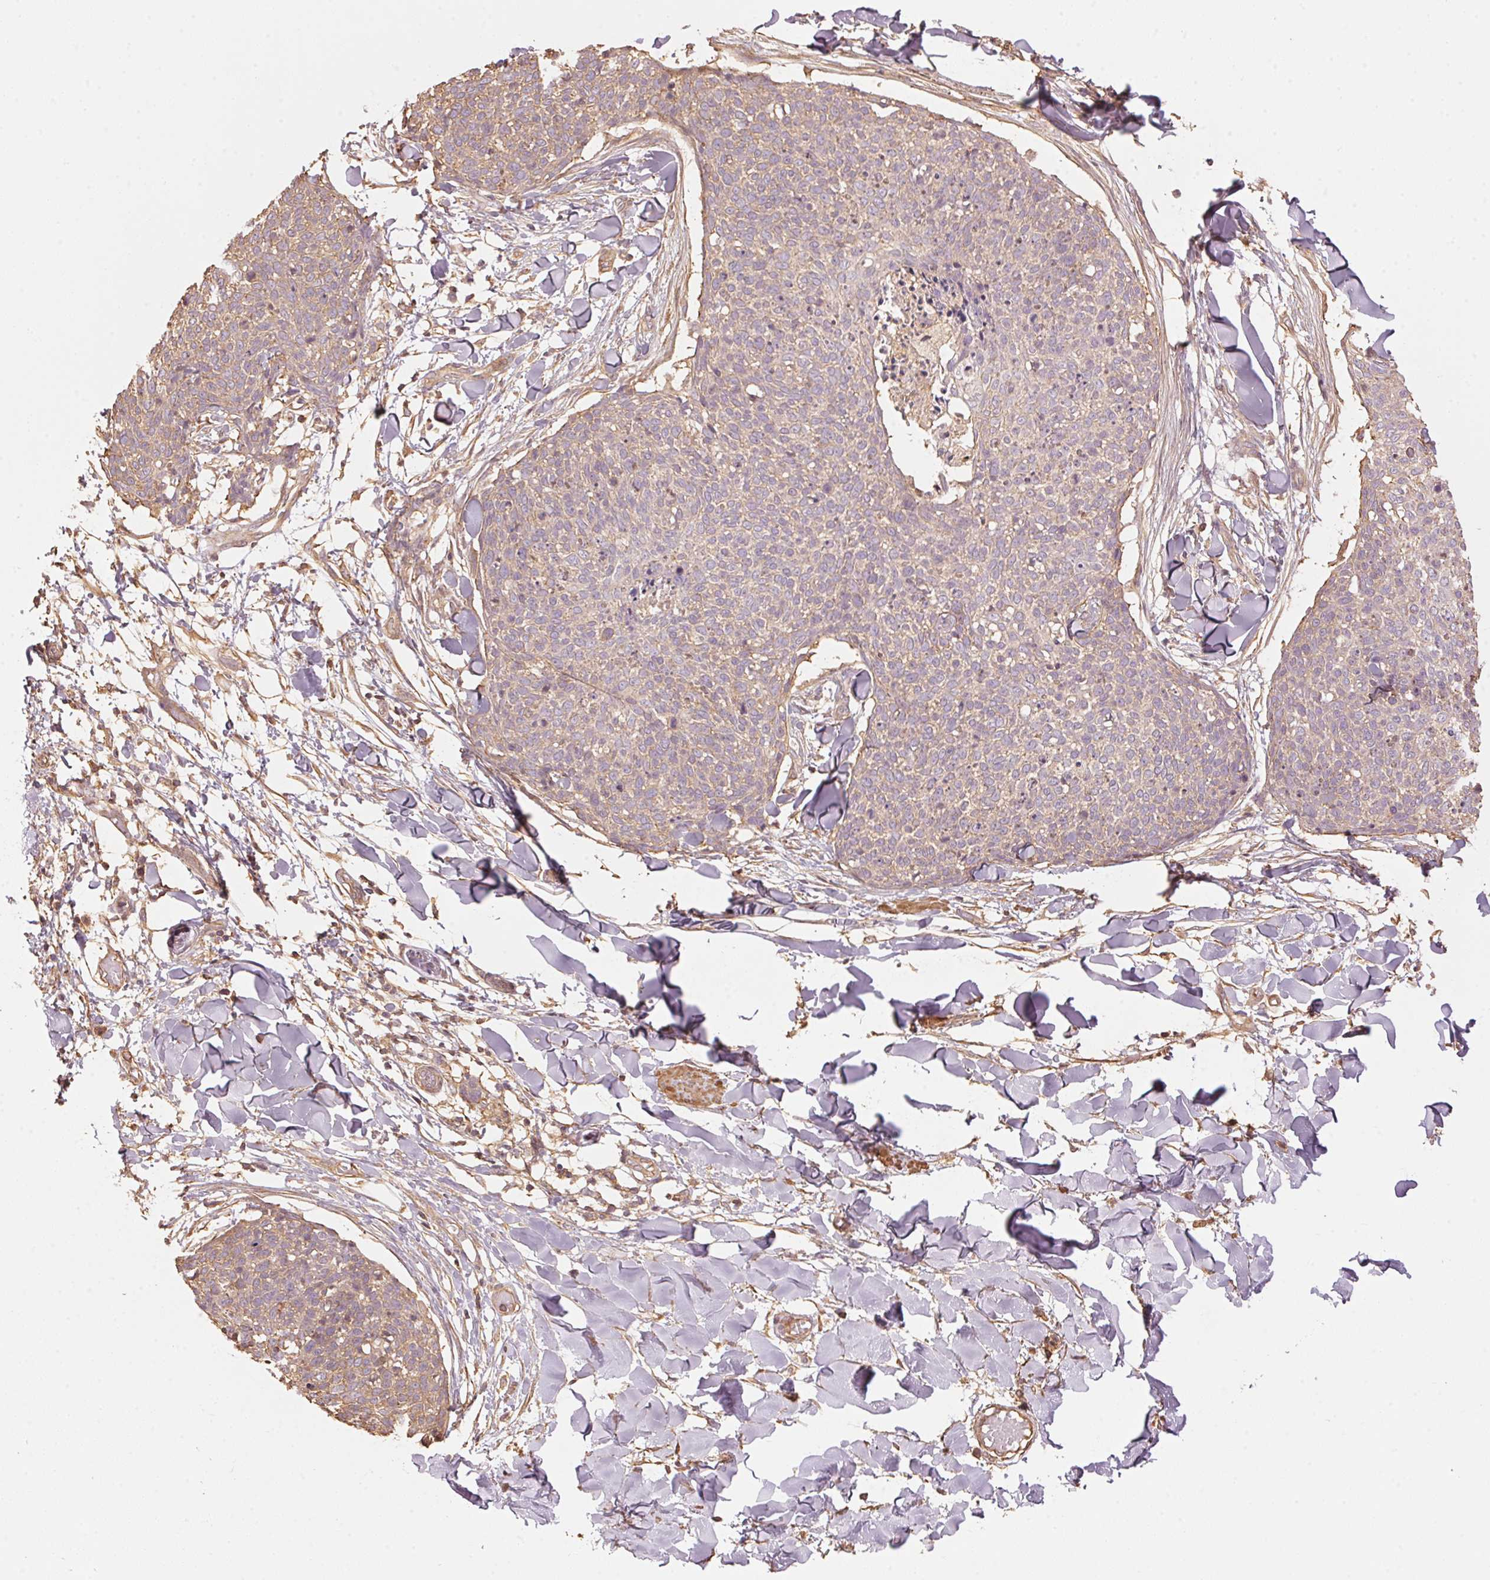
{"staining": {"intensity": "weak", "quantity": "25%-75%", "location": "cytoplasmic/membranous"}, "tissue": "skin cancer", "cell_type": "Tumor cells", "image_type": "cancer", "snomed": [{"axis": "morphology", "description": "Squamous cell carcinoma, NOS"}, {"axis": "topography", "description": "Skin"}, {"axis": "topography", "description": "Vulva"}], "caption": "Immunohistochemistry (IHC) of human squamous cell carcinoma (skin) displays low levels of weak cytoplasmic/membranous expression in approximately 25%-75% of tumor cells.", "gene": "QDPR", "patient": {"sex": "female", "age": 75}}